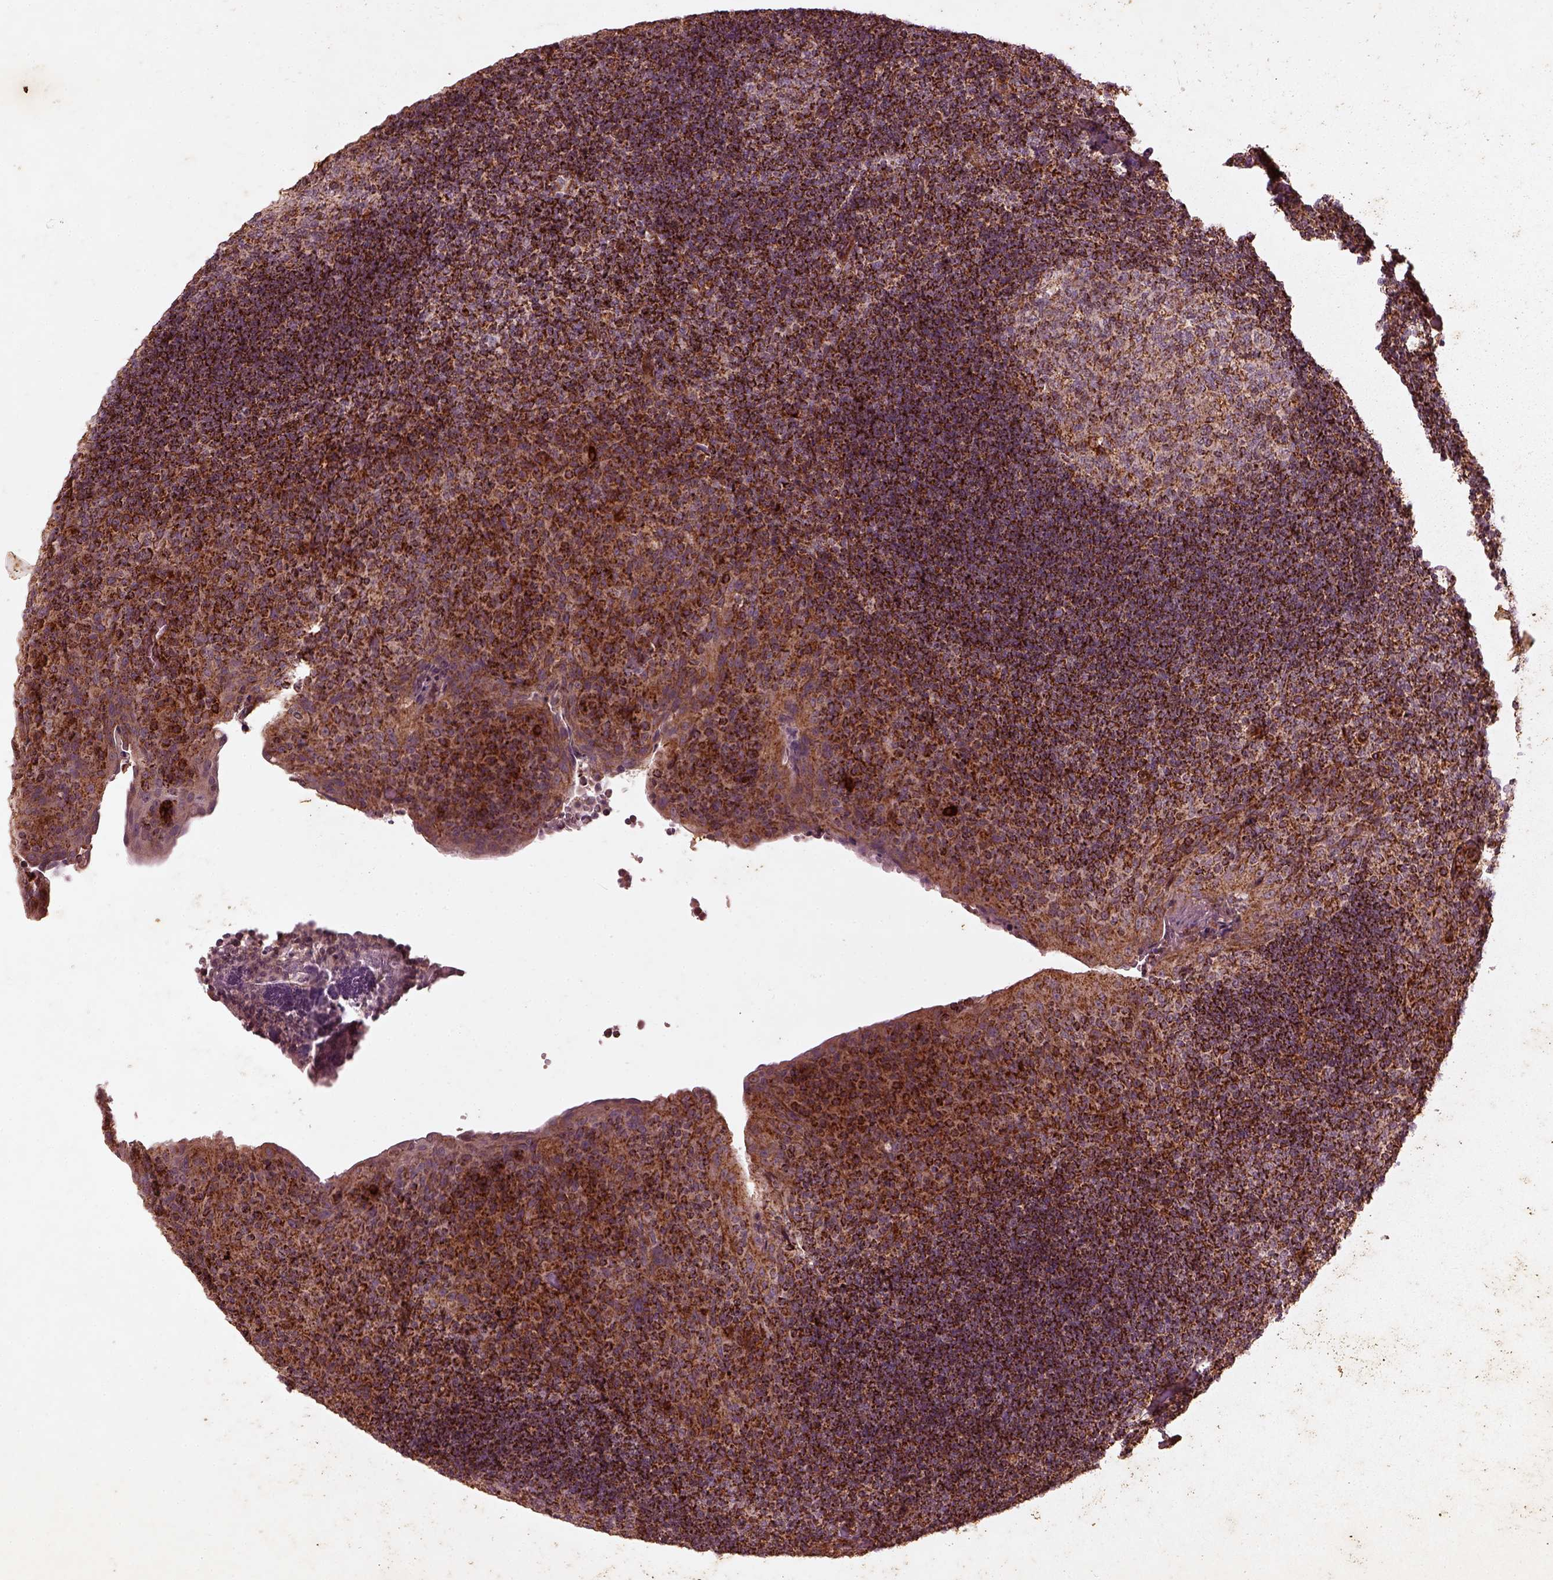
{"staining": {"intensity": "moderate", "quantity": ">75%", "location": "cytoplasmic/membranous"}, "tissue": "tonsil", "cell_type": "Germinal center cells", "image_type": "normal", "snomed": [{"axis": "morphology", "description": "Normal tissue, NOS"}, {"axis": "topography", "description": "Tonsil"}], "caption": "Moderate cytoplasmic/membranous expression is present in about >75% of germinal center cells in benign tonsil. (Brightfield microscopy of DAB IHC at high magnification).", "gene": "ENSG00000285130", "patient": {"sex": "male", "age": 17}}